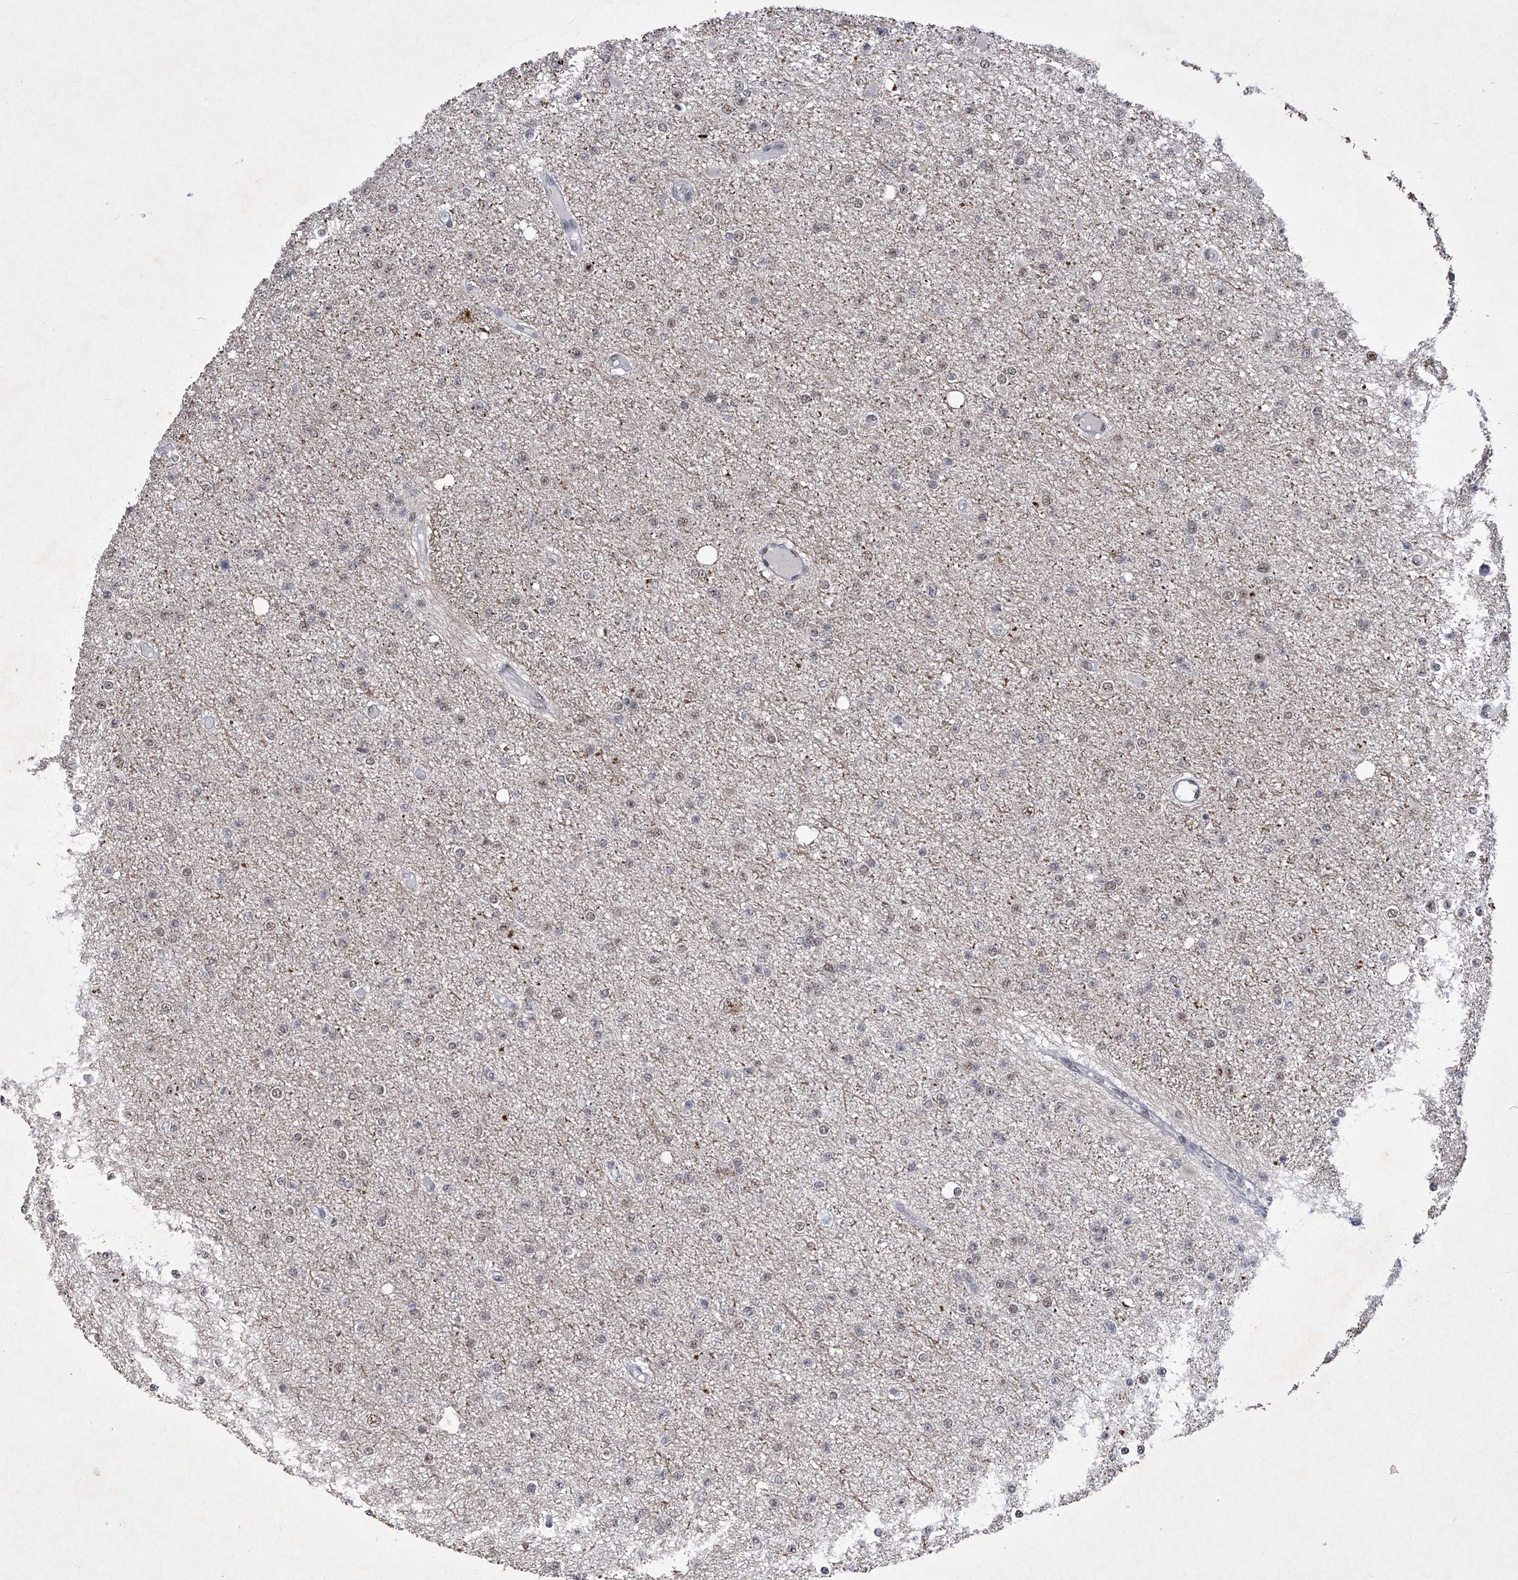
{"staining": {"intensity": "weak", "quantity": "<25%", "location": "nuclear"}, "tissue": "glioma", "cell_type": "Tumor cells", "image_type": "cancer", "snomed": [{"axis": "morphology", "description": "Glioma, malignant, Low grade"}, {"axis": "topography", "description": "Brain"}], "caption": "Immunohistochemistry of low-grade glioma (malignant) displays no staining in tumor cells.", "gene": "NFATC4", "patient": {"sex": "female", "age": 22}}